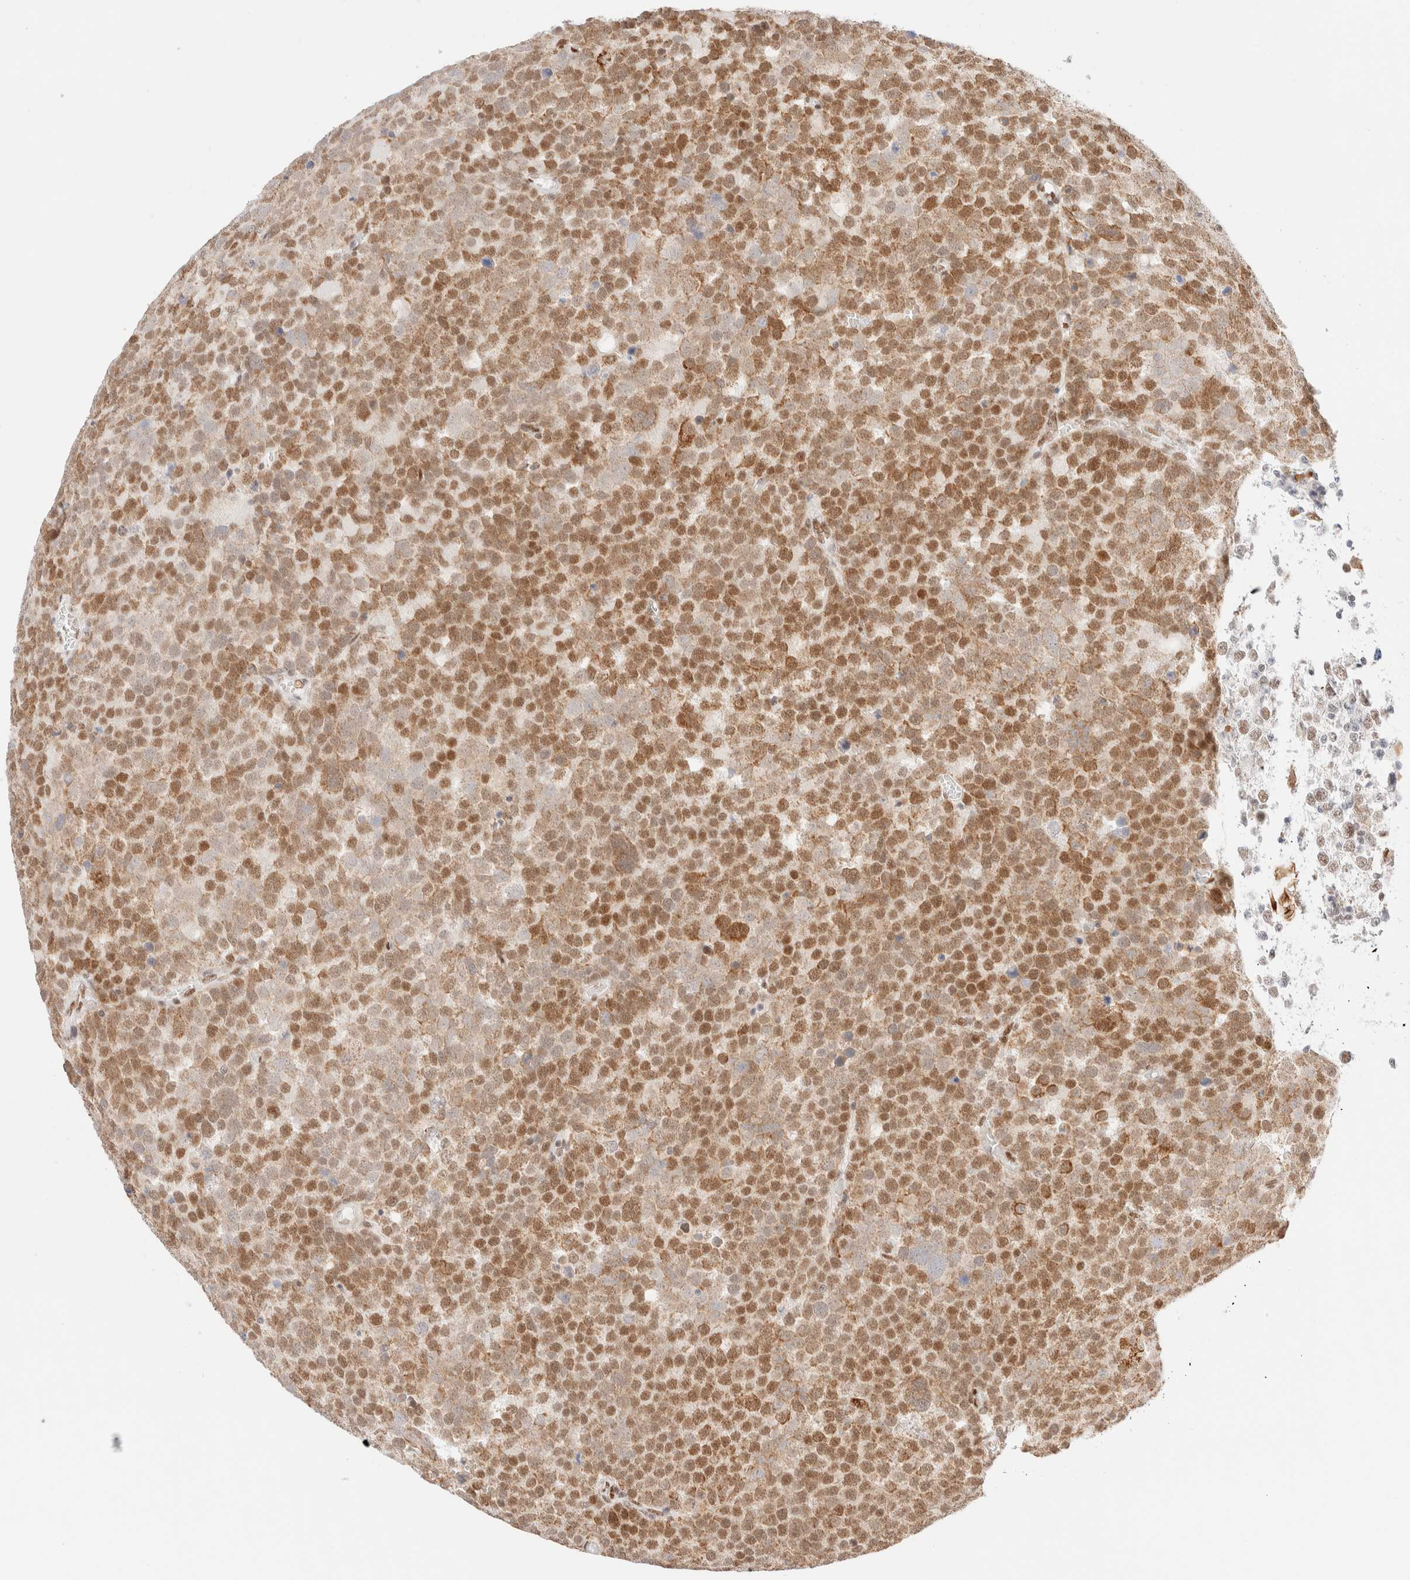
{"staining": {"intensity": "moderate", "quantity": ">75%", "location": "nuclear"}, "tissue": "testis cancer", "cell_type": "Tumor cells", "image_type": "cancer", "snomed": [{"axis": "morphology", "description": "Seminoma, NOS"}, {"axis": "topography", "description": "Testis"}], "caption": "High-power microscopy captured an immunohistochemistry image of testis seminoma, revealing moderate nuclear positivity in approximately >75% of tumor cells. Using DAB (brown) and hematoxylin (blue) stains, captured at high magnification using brightfield microscopy.", "gene": "CIC", "patient": {"sex": "male", "age": 71}}